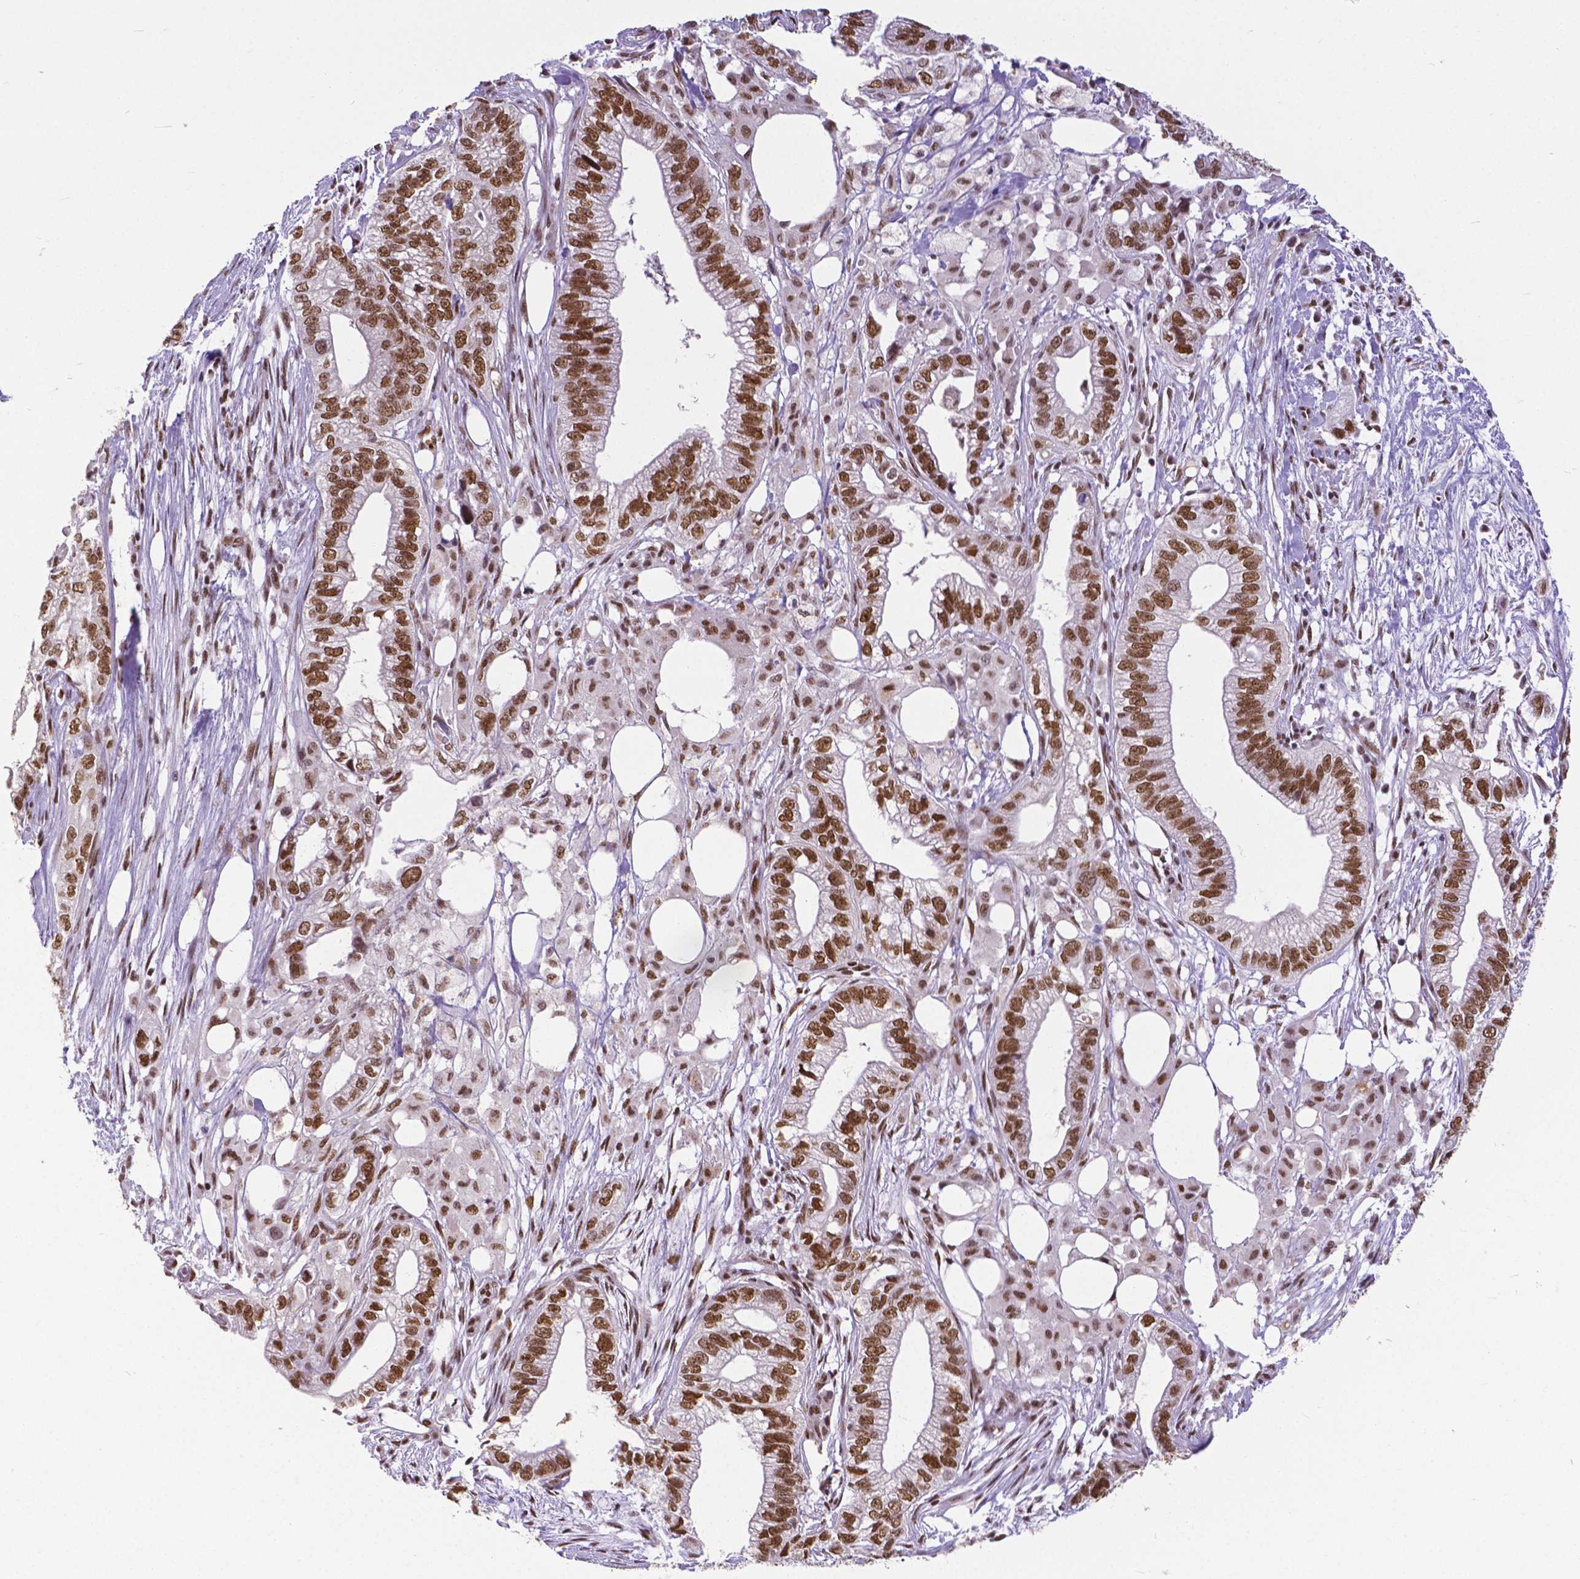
{"staining": {"intensity": "strong", "quantity": ">75%", "location": "nuclear"}, "tissue": "pancreatic cancer", "cell_type": "Tumor cells", "image_type": "cancer", "snomed": [{"axis": "morphology", "description": "Adenocarcinoma, NOS"}, {"axis": "topography", "description": "Pancreas"}], "caption": "This is an image of immunohistochemistry (IHC) staining of pancreatic adenocarcinoma, which shows strong expression in the nuclear of tumor cells.", "gene": "ATRX", "patient": {"sex": "male", "age": 70}}